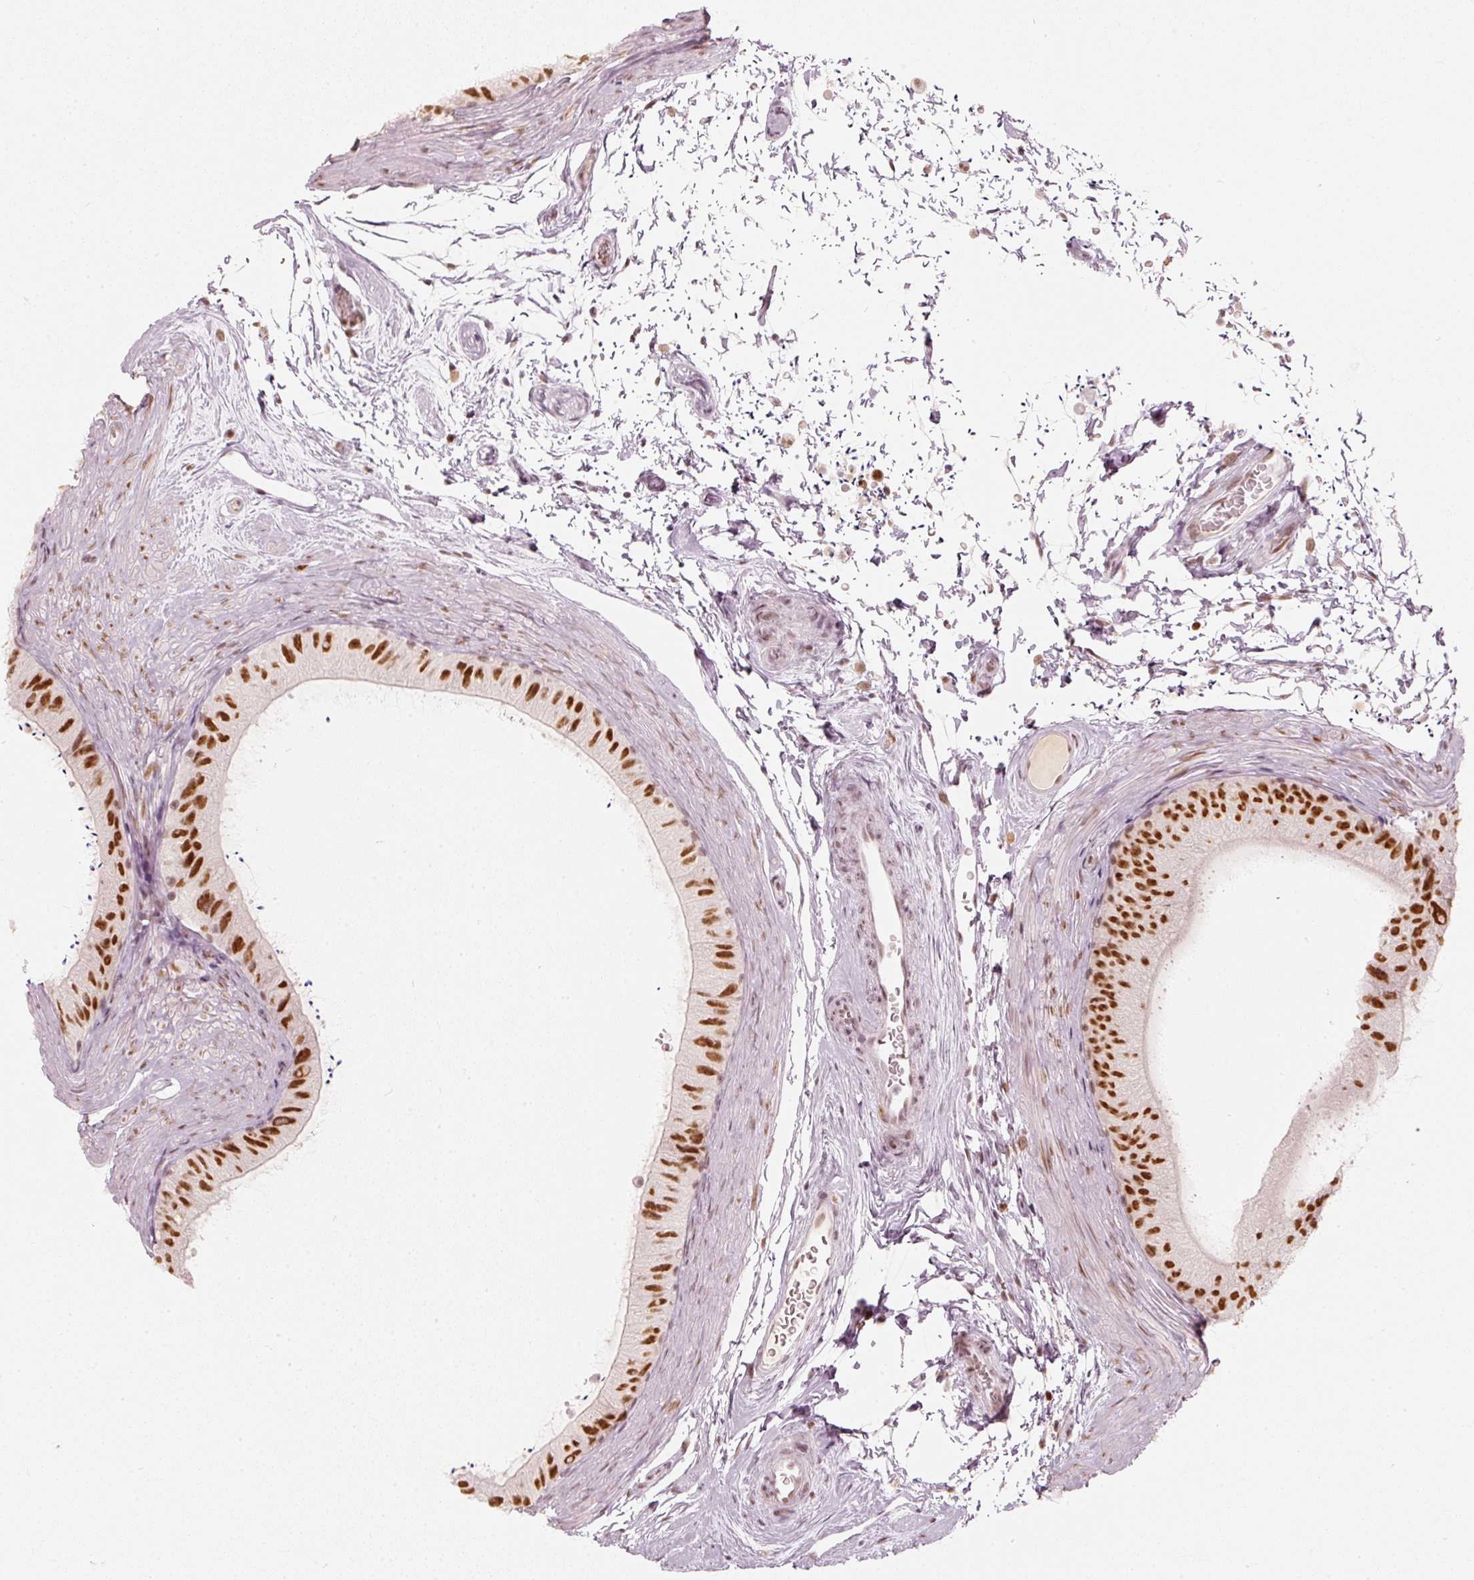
{"staining": {"intensity": "strong", "quantity": ">75%", "location": "nuclear"}, "tissue": "epididymis", "cell_type": "Glandular cells", "image_type": "normal", "snomed": [{"axis": "morphology", "description": "Normal tissue, NOS"}, {"axis": "topography", "description": "Epididymis"}], "caption": "This image demonstrates unremarkable epididymis stained with IHC to label a protein in brown. The nuclear of glandular cells show strong positivity for the protein. Nuclei are counter-stained blue.", "gene": "PPP1R10", "patient": {"sex": "male", "age": 55}}